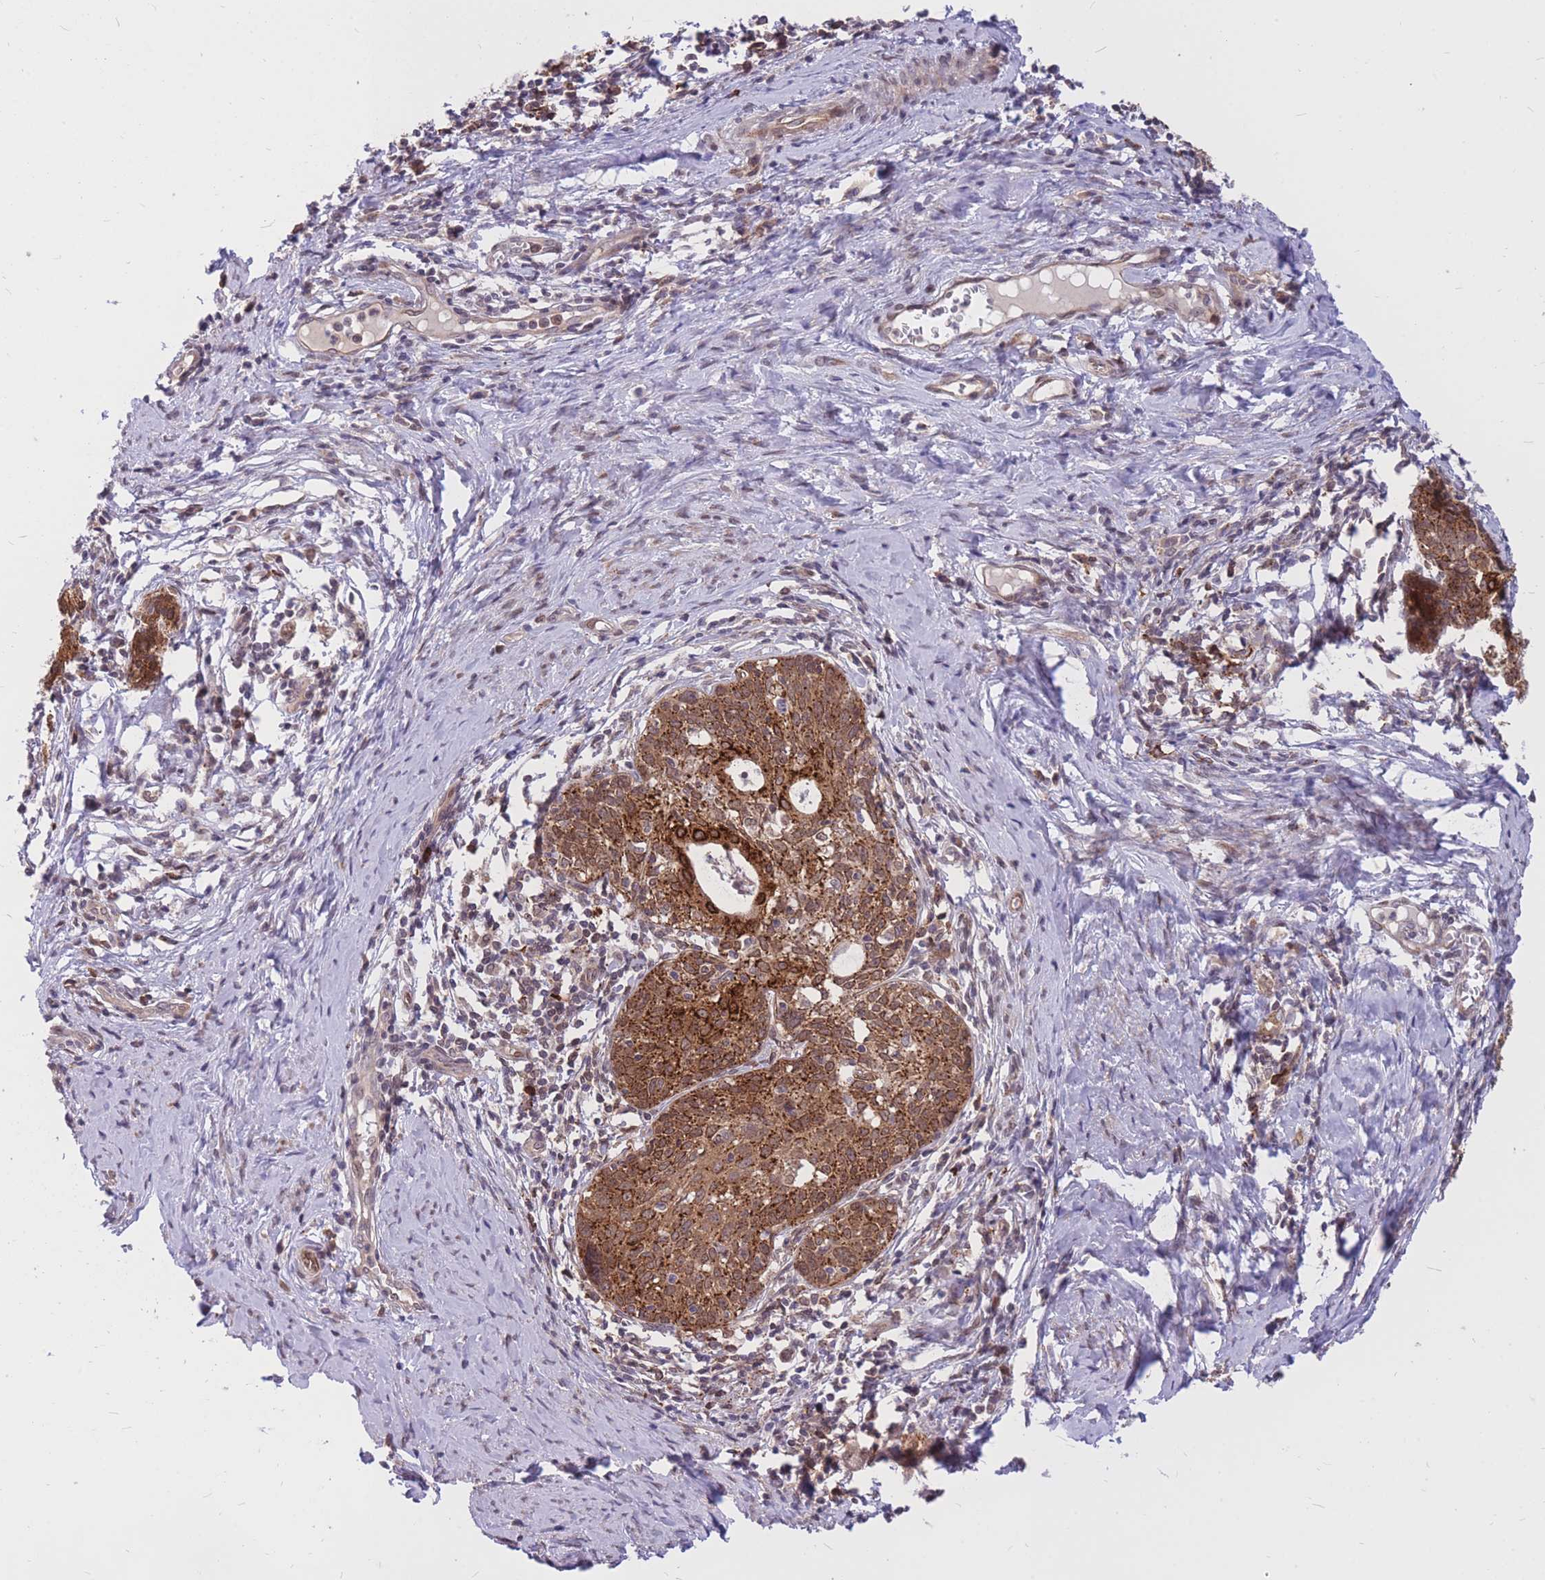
{"staining": {"intensity": "strong", "quantity": ">75%", "location": "cytoplasmic/membranous"}, "tissue": "cervical cancer", "cell_type": "Tumor cells", "image_type": "cancer", "snomed": [{"axis": "morphology", "description": "Squamous cell carcinoma, NOS"}, {"axis": "topography", "description": "Cervix"}], "caption": "Immunohistochemical staining of human squamous cell carcinoma (cervical) shows high levels of strong cytoplasmic/membranous protein staining in about >75% of tumor cells.", "gene": "TCF20", "patient": {"sex": "female", "age": 52}}